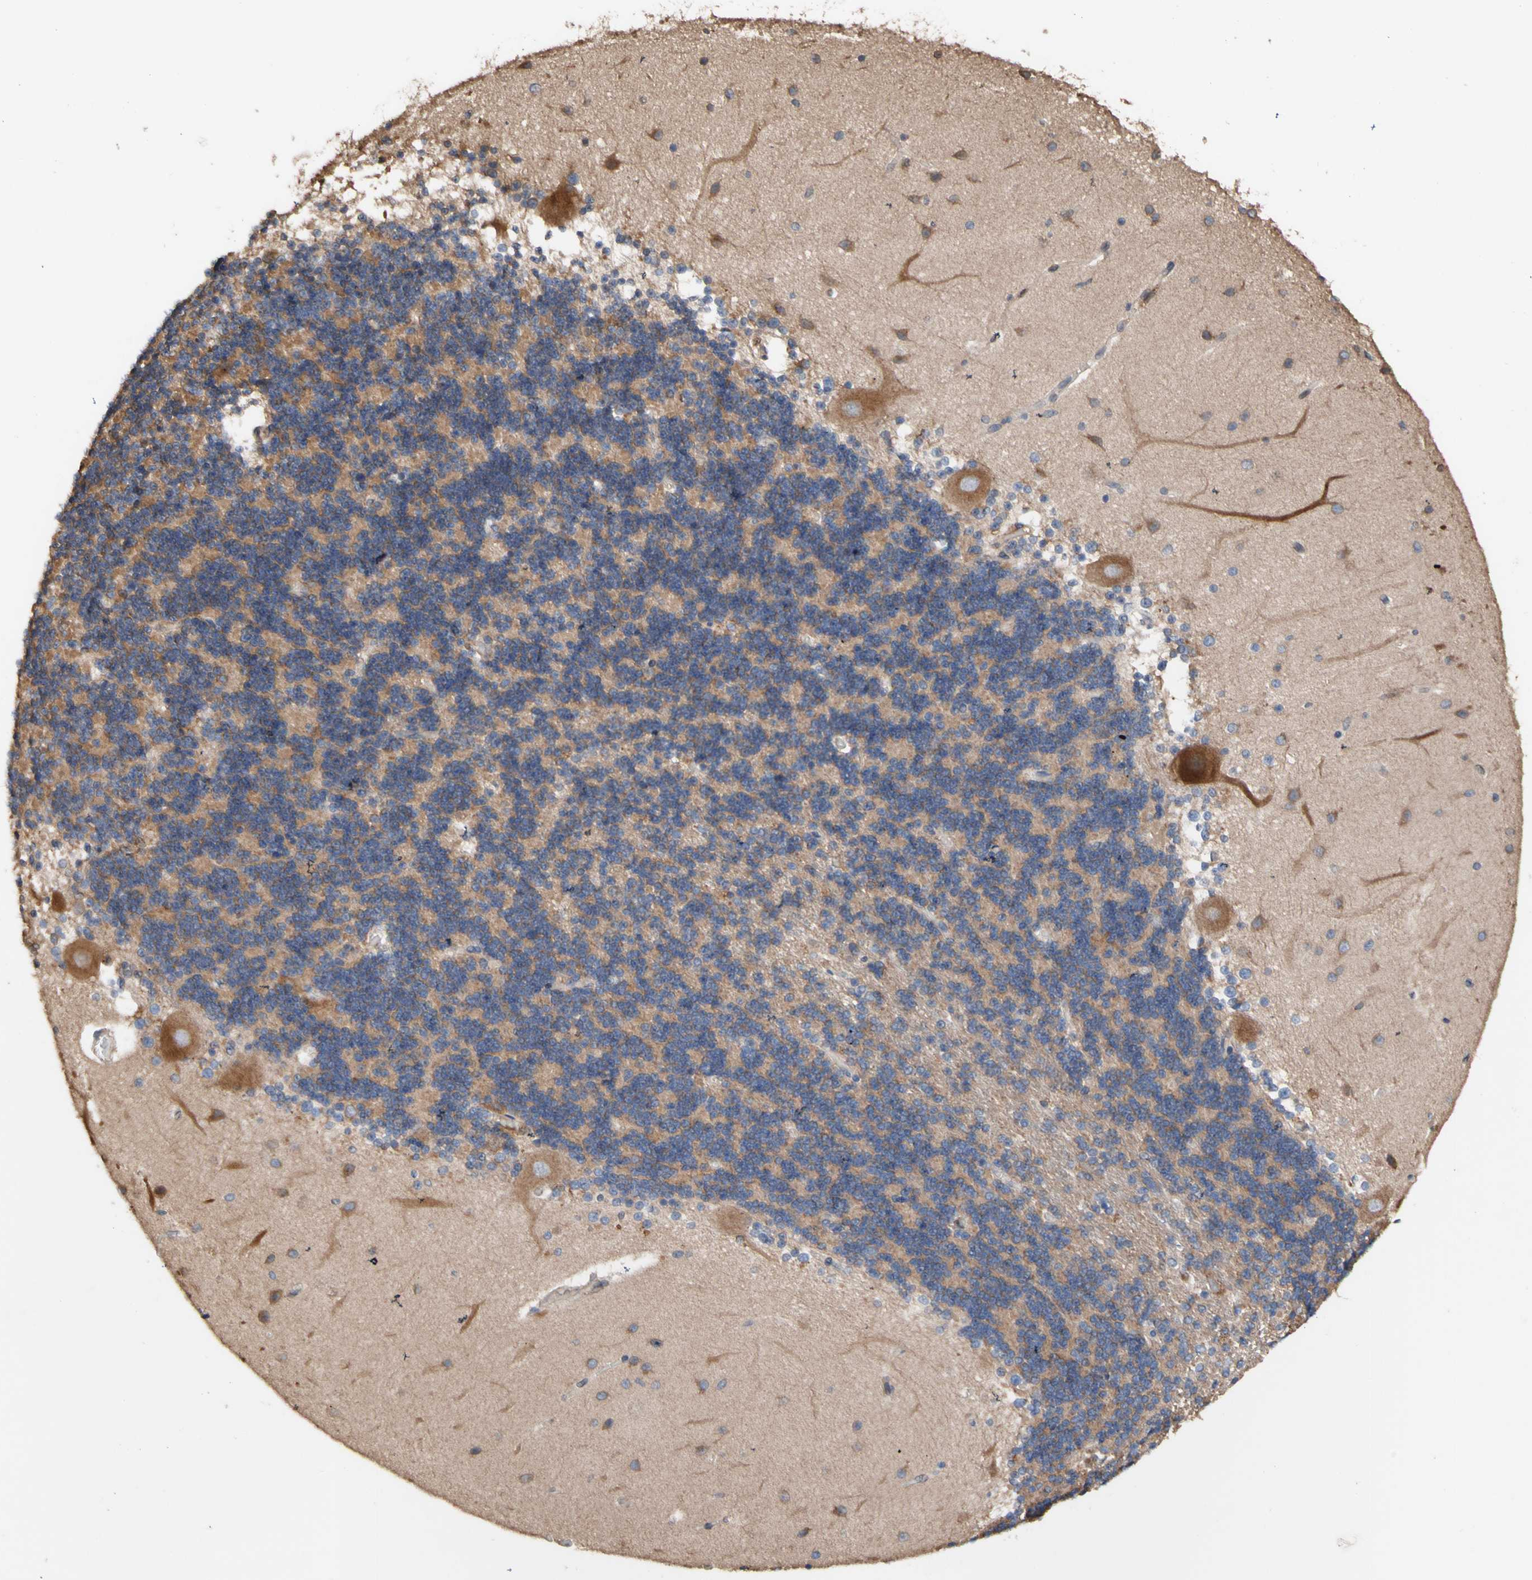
{"staining": {"intensity": "moderate", "quantity": "25%-75%", "location": "cytoplasmic/membranous"}, "tissue": "cerebellum", "cell_type": "Cells in granular layer", "image_type": "normal", "snomed": [{"axis": "morphology", "description": "Normal tissue, NOS"}, {"axis": "topography", "description": "Cerebellum"}], "caption": "Human cerebellum stained with a brown dye shows moderate cytoplasmic/membranous positive expression in approximately 25%-75% of cells in granular layer.", "gene": "NECTIN3", "patient": {"sex": "female", "age": 54}}